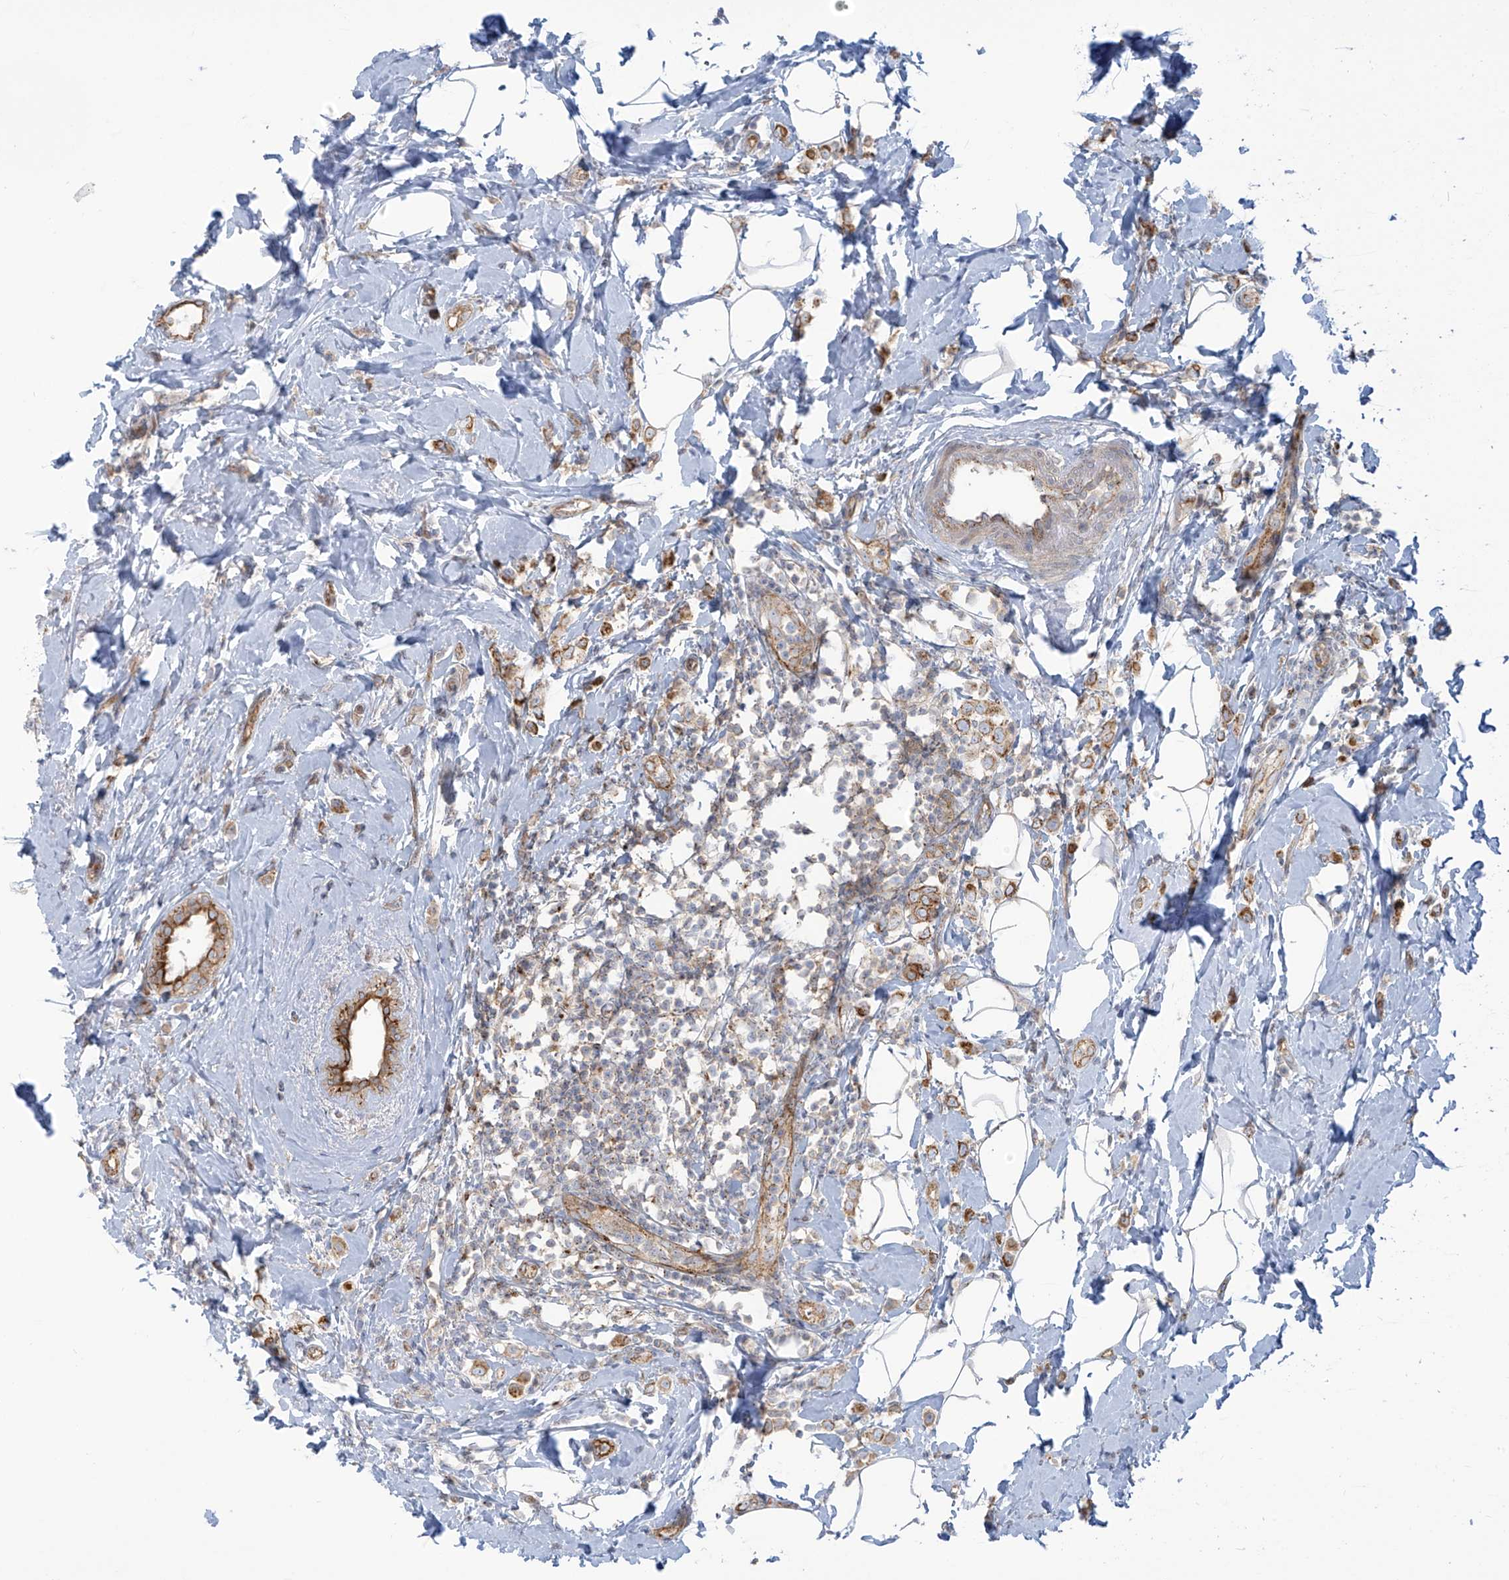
{"staining": {"intensity": "moderate", "quantity": ">75%", "location": "cytoplasmic/membranous"}, "tissue": "breast cancer", "cell_type": "Tumor cells", "image_type": "cancer", "snomed": [{"axis": "morphology", "description": "Lobular carcinoma"}, {"axis": "topography", "description": "Breast"}], "caption": "An image of breast lobular carcinoma stained for a protein demonstrates moderate cytoplasmic/membranous brown staining in tumor cells.", "gene": "LZTS3", "patient": {"sex": "female", "age": 47}}